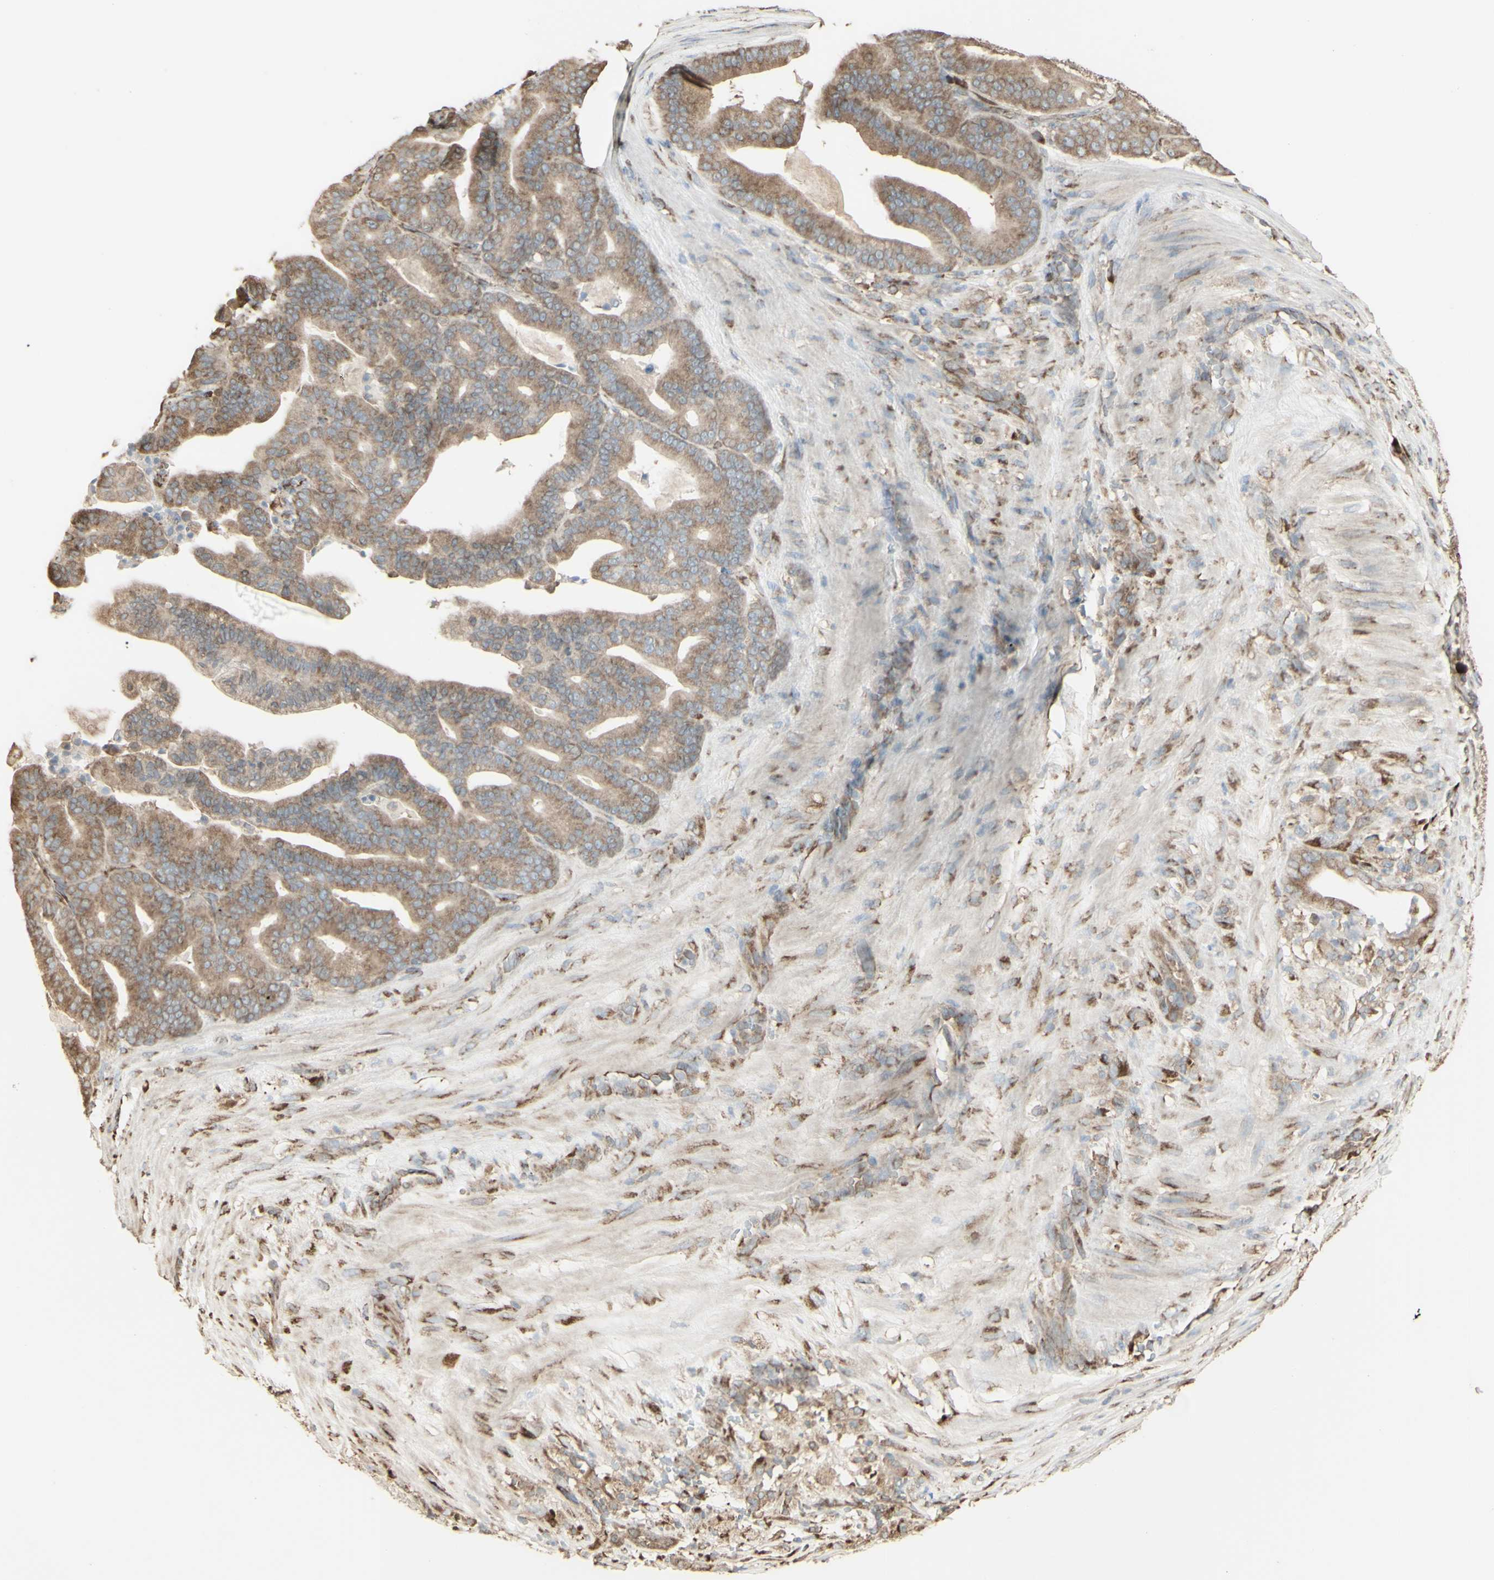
{"staining": {"intensity": "weak", "quantity": ">75%", "location": "cytoplasmic/membranous"}, "tissue": "pancreatic cancer", "cell_type": "Tumor cells", "image_type": "cancer", "snomed": [{"axis": "morphology", "description": "Adenocarcinoma, NOS"}, {"axis": "topography", "description": "Pancreas"}], "caption": "This image displays IHC staining of human pancreatic cancer, with low weak cytoplasmic/membranous positivity in approximately >75% of tumor cells.", "gene": "EEF1B2", "patient": {"sex": "male", "age": 63}}